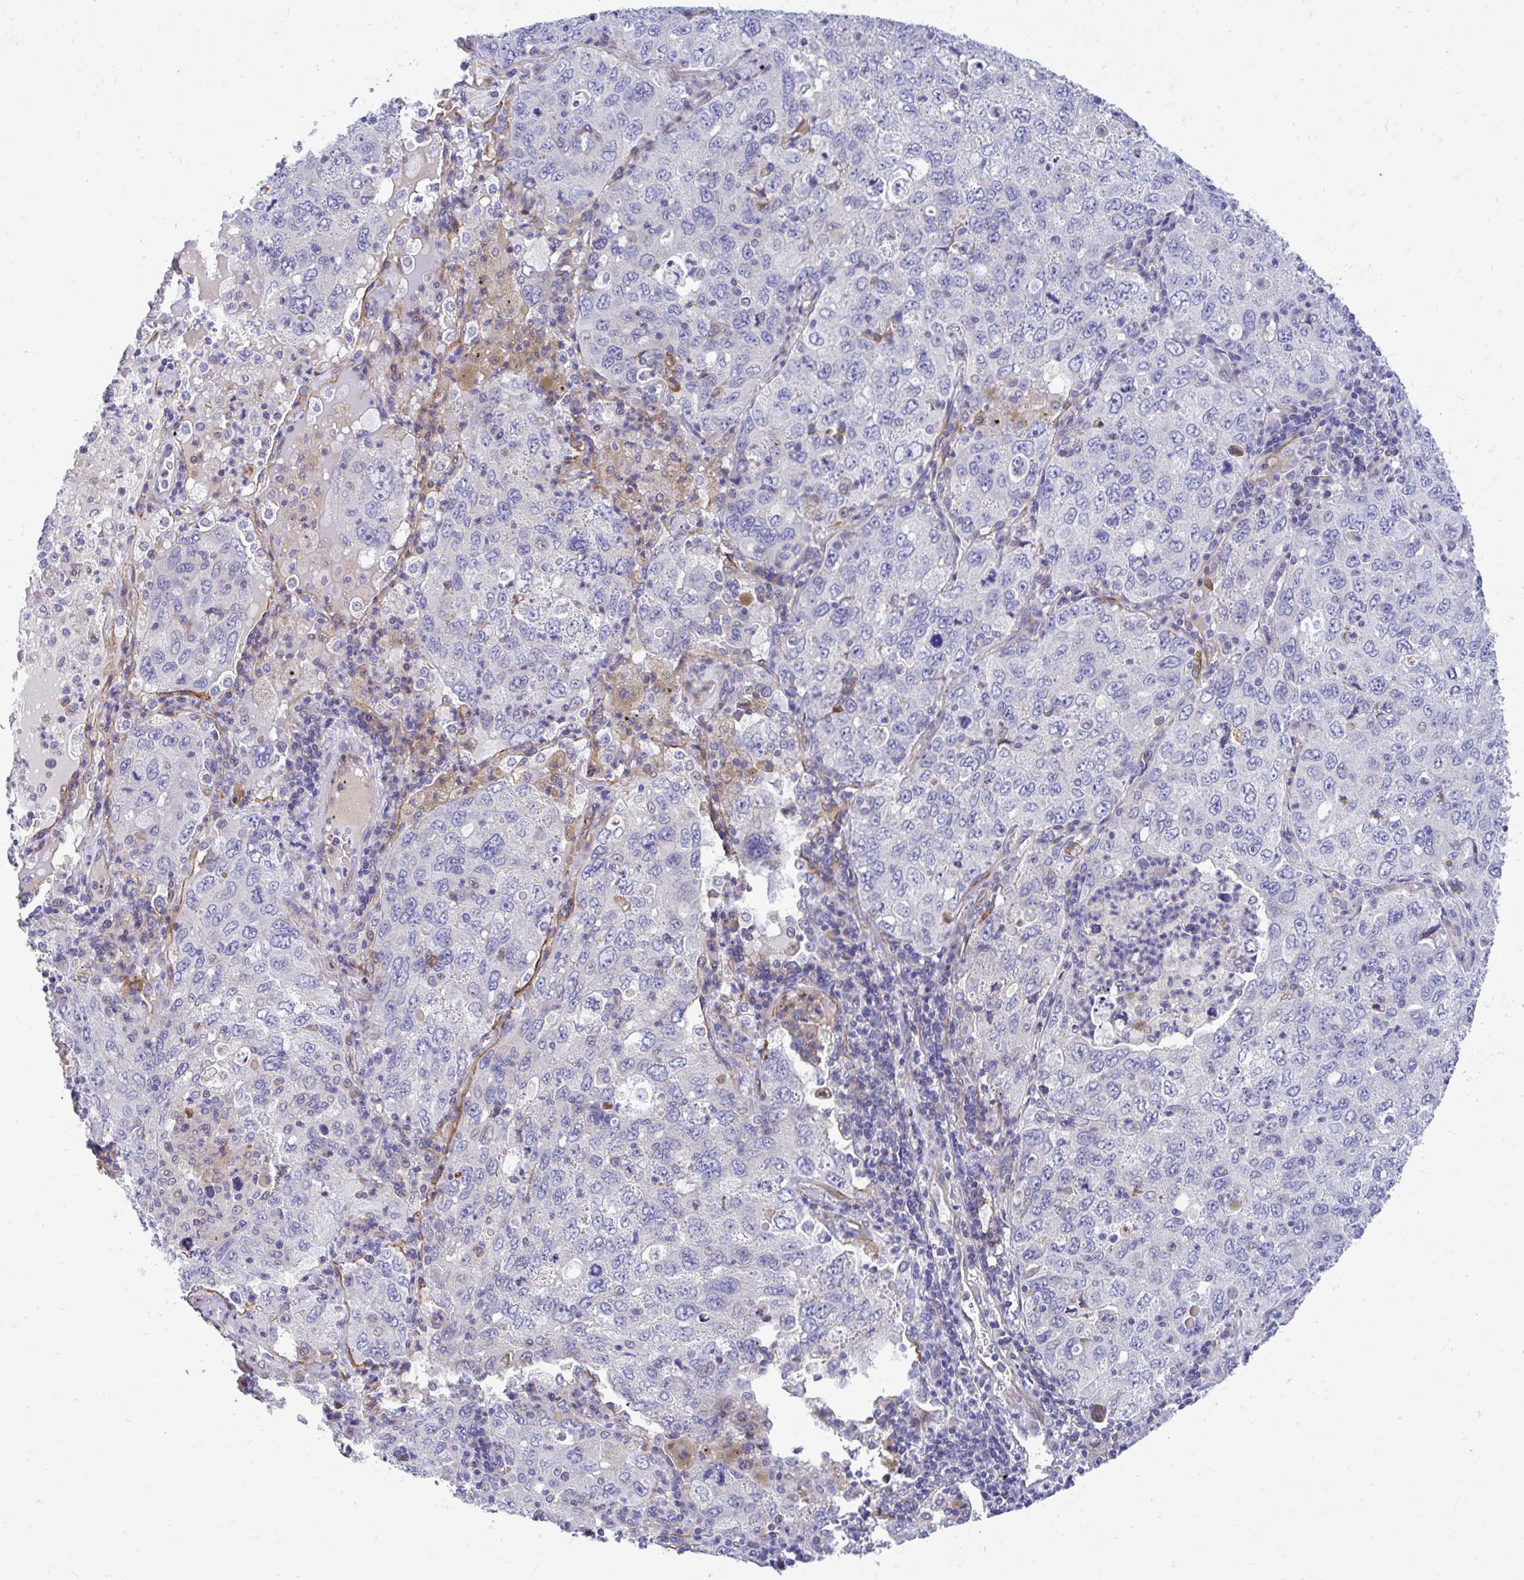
{"staining": {"intensity": "negative", "quantity": "none", "location": "none"}, "tissue": "lung cancer", "cell_type": "Tumor cells", "image_type": "cancer", "snomed": [{"axis": "morphology", "description": "Adenocarcinoma, NOS"}, {"axis": "topography", "description": "Lung"}], "caption": "Immunohistochemistry (IHC) of lung cancer displays no staining in tumor cells.", "gene": "ESPNL", "patient": {"sex": "female", "age": 57}}